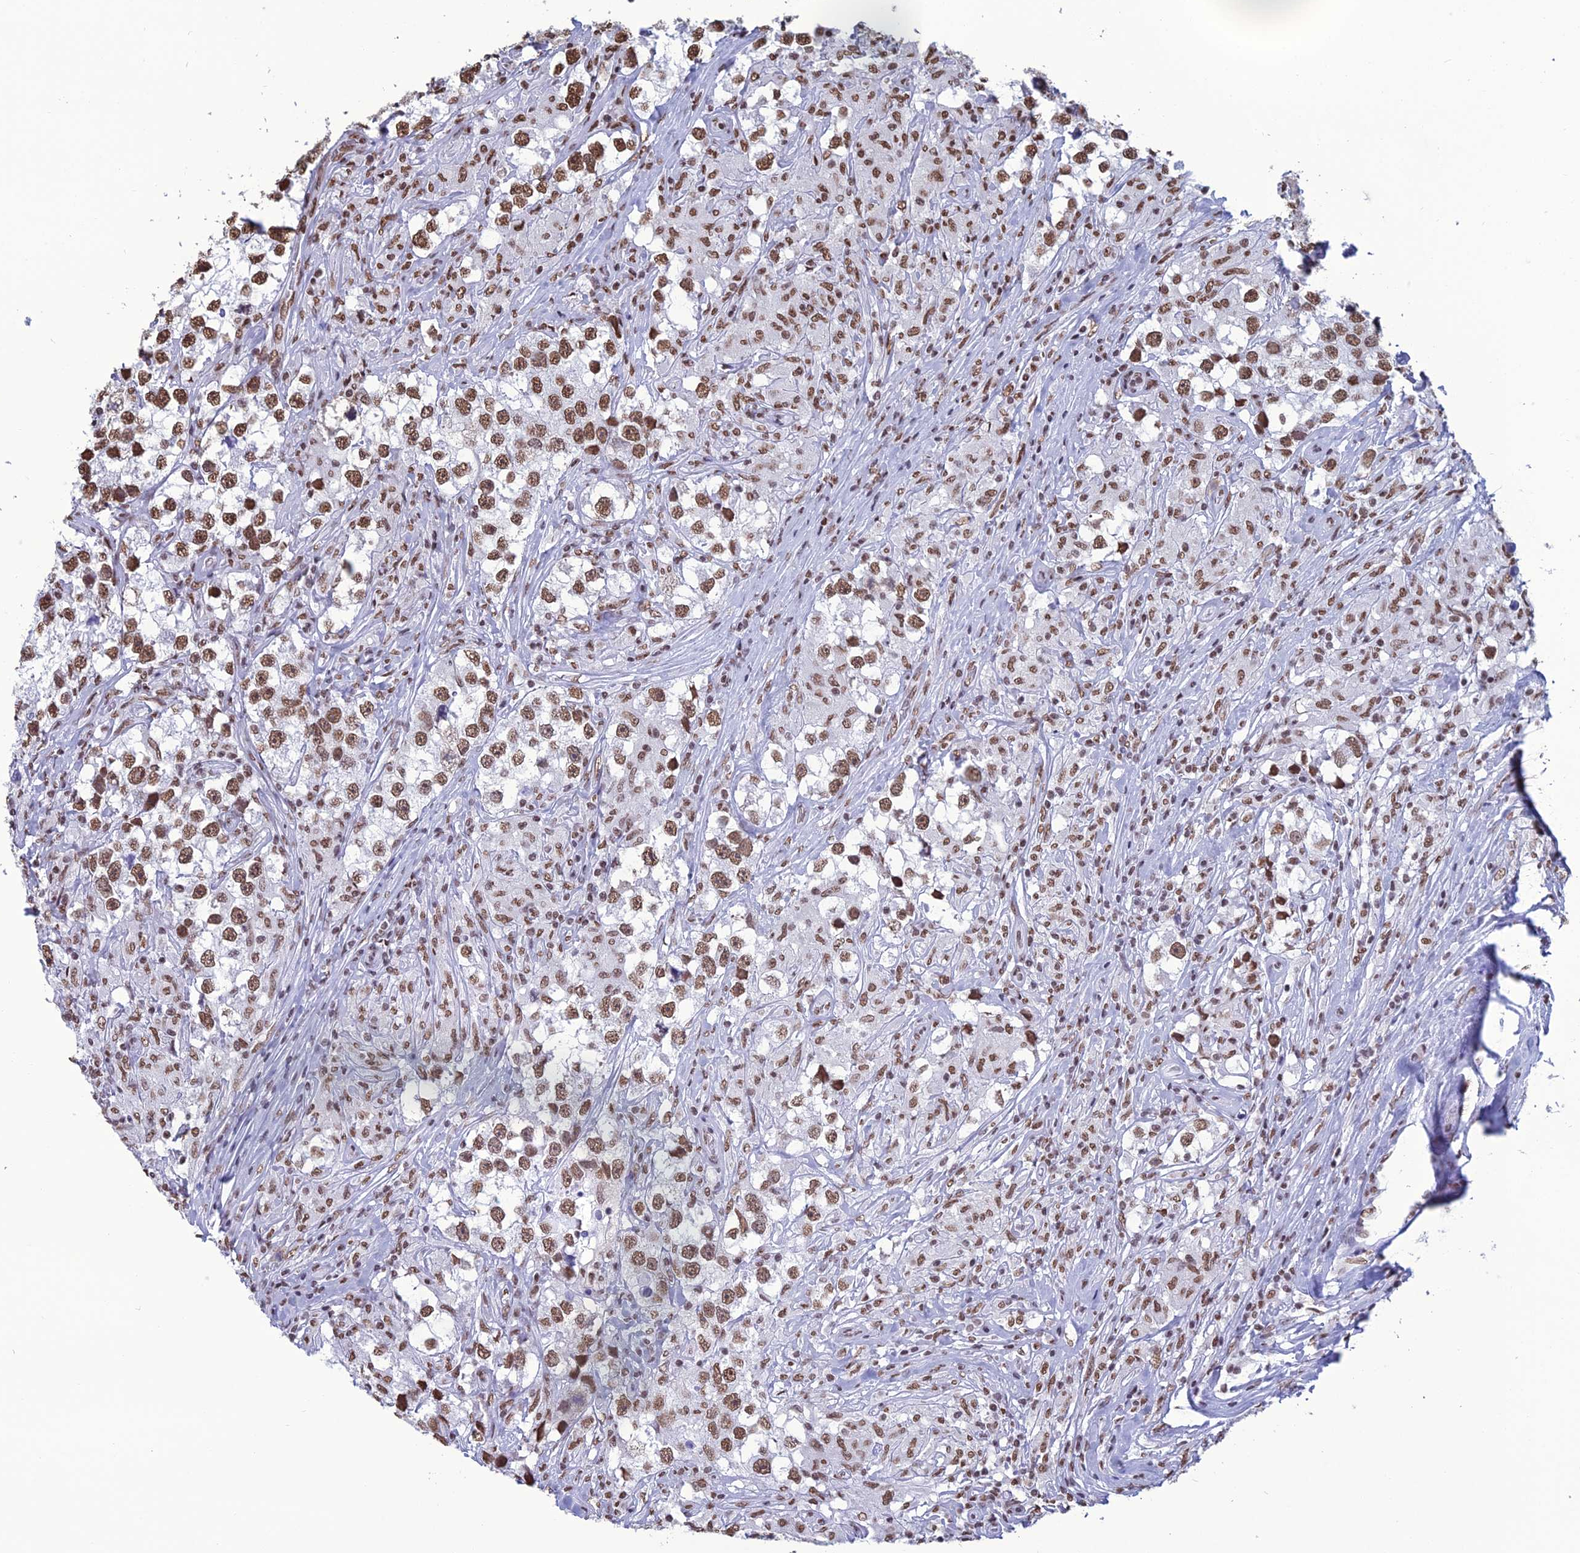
{"staining": {"intensity": "moderate", "quantity": ">75%", "location": "nuclear"}, "tissue": "testis cancer", "cell_type": "Tumor cells", "image_type": "cancer", "snomed": [{"axis": "morphology", "description": "Seminoma, NOS"}, {"axis": "topography", "description": "Testis"}], "caption": "Testis cancer (seminoma) stained with a brown dye reveals moderate nuclear positive positivity in approximately >75% of tumor cells.", "gene": "PRAMEF12", "patient": {"sex": "male", "age": 46}}